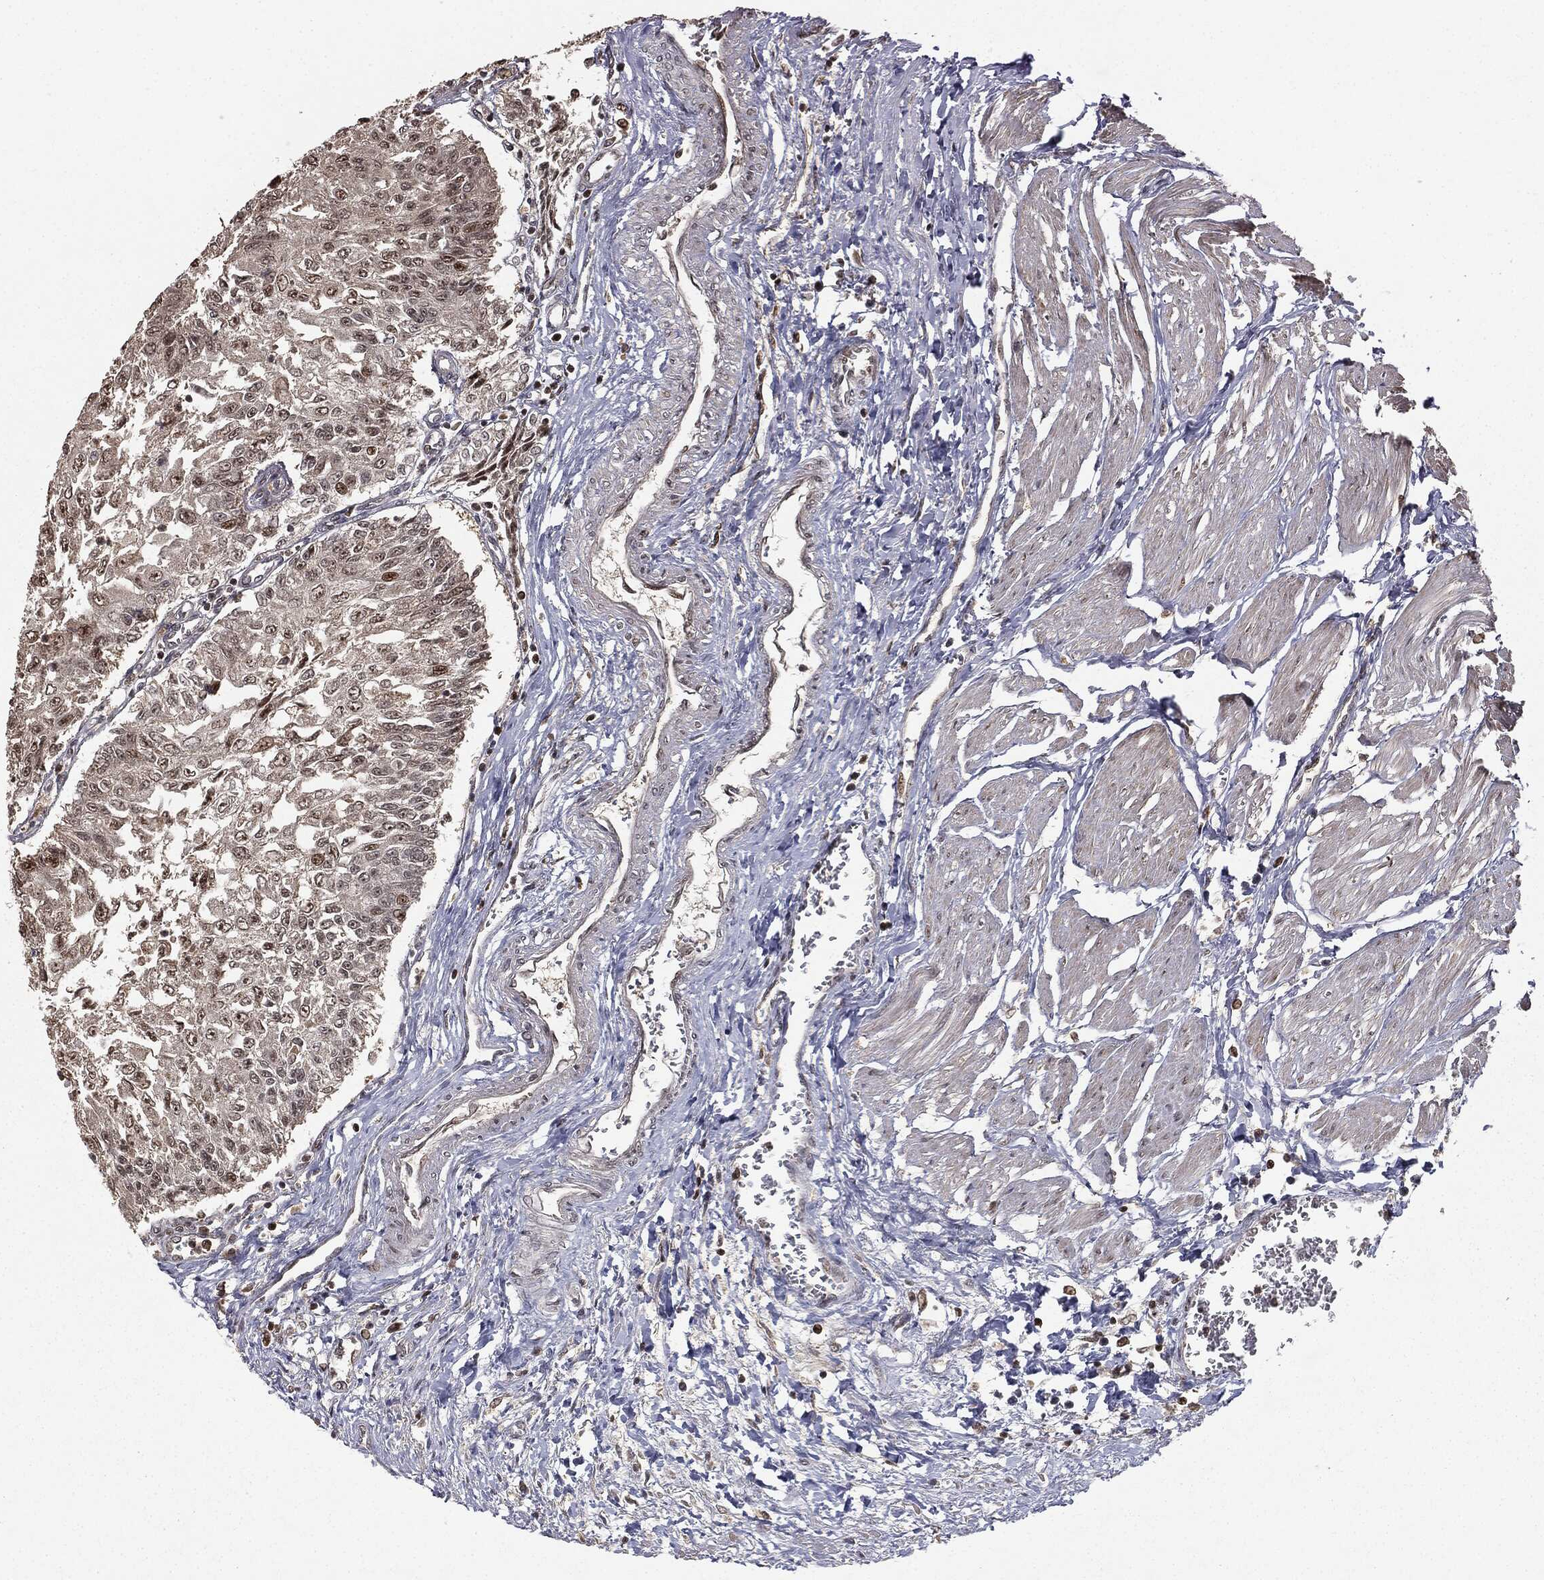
{"staining": {"intensity": "moderate", "quantity": "25%-75%", "location": "cytoplasmic/membranous,nuclear"}, "tissue": "urothelial cancer", "cell_type": "Tumor cells", "image_type": "cancer", "snomed": [{"axis": "morphology", "description": "Urothelial carcinoma, Low grade"}, {"axis": "topography", "description": "Urinary bladder"}], "caption": "Immunohistochemistry staining of low-grade urothelial carcinoma, which exhibits medium levels of moderate cytoplasmic/membranous and nuclear expression in about 25%-75% of tumor cells indicating moderate cytoplasmic/membranous and nuclear protein staining. The staining was performed using DAB (brown) for protein detection and nuclei were counterstained in hematoxylin (blue).", "gene": "ZNHIT6", "patient": {"sex": "male", "age": 78}}